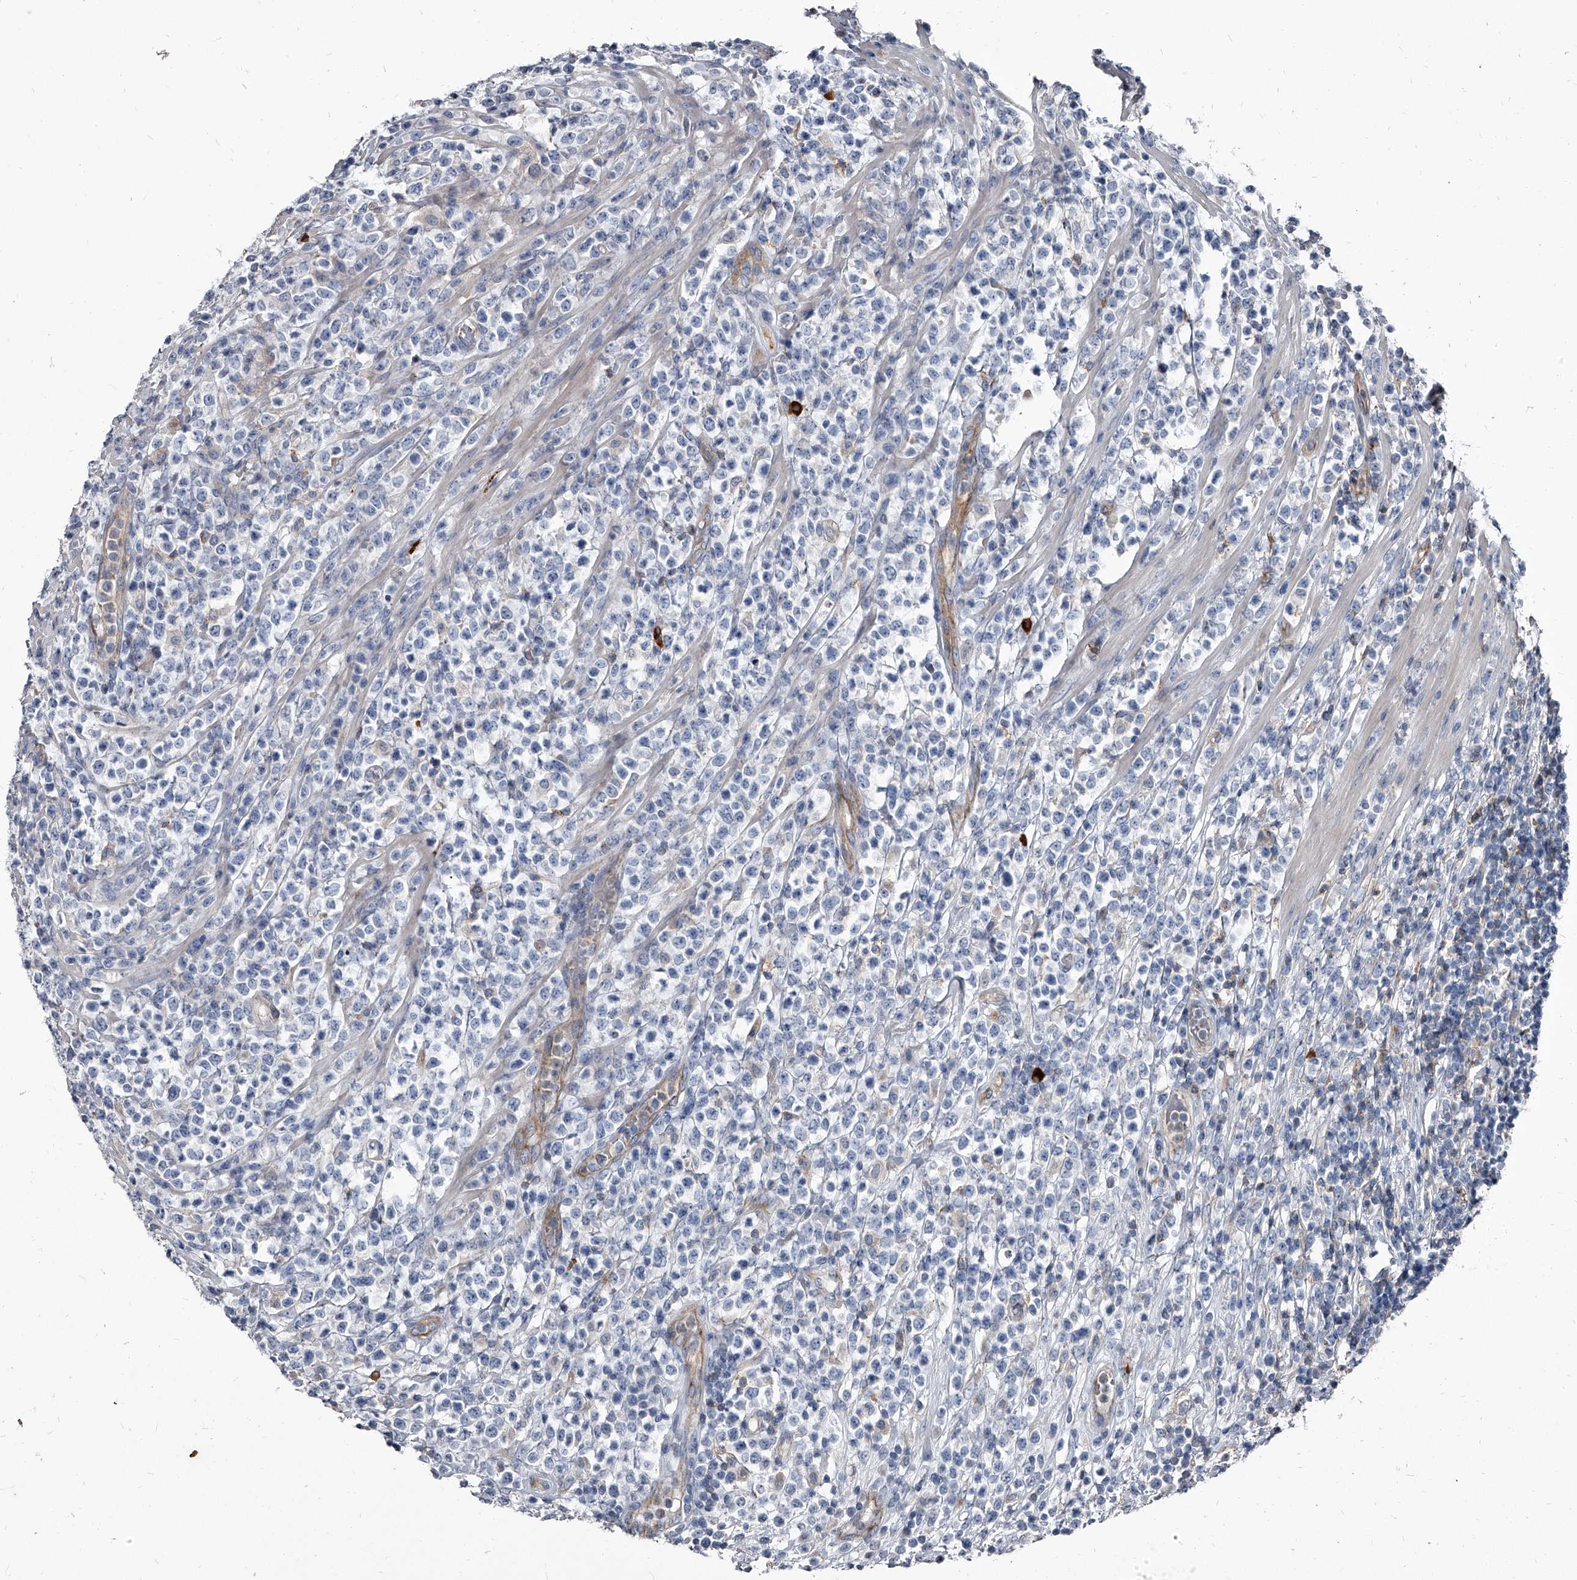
{"staining": {"intensity": "negative", "quantity": "none", "location": "none"}, "tissue": "lymphoma", "cell_type": "Tumor cells", "image_type": "cancer", "snomed": [{"axis": "morphology", "description": "Malignant lymphoma, non-Hodgkin's type, High grade"}, {"axis": "topography", "description": "Colon"}], "caption": "A micrograph of malignant lymphoma, non-Hodgkin's type (high-grade) stained for a protein exhibits no brown staining in tumor cells. Brightfield microscopy of IHC stained with DAB (brown) and hematoxylin (blue), captured at high magnification.", "gene": "PGLYRP3", "patient": {"sex": "female", "age": 53}}